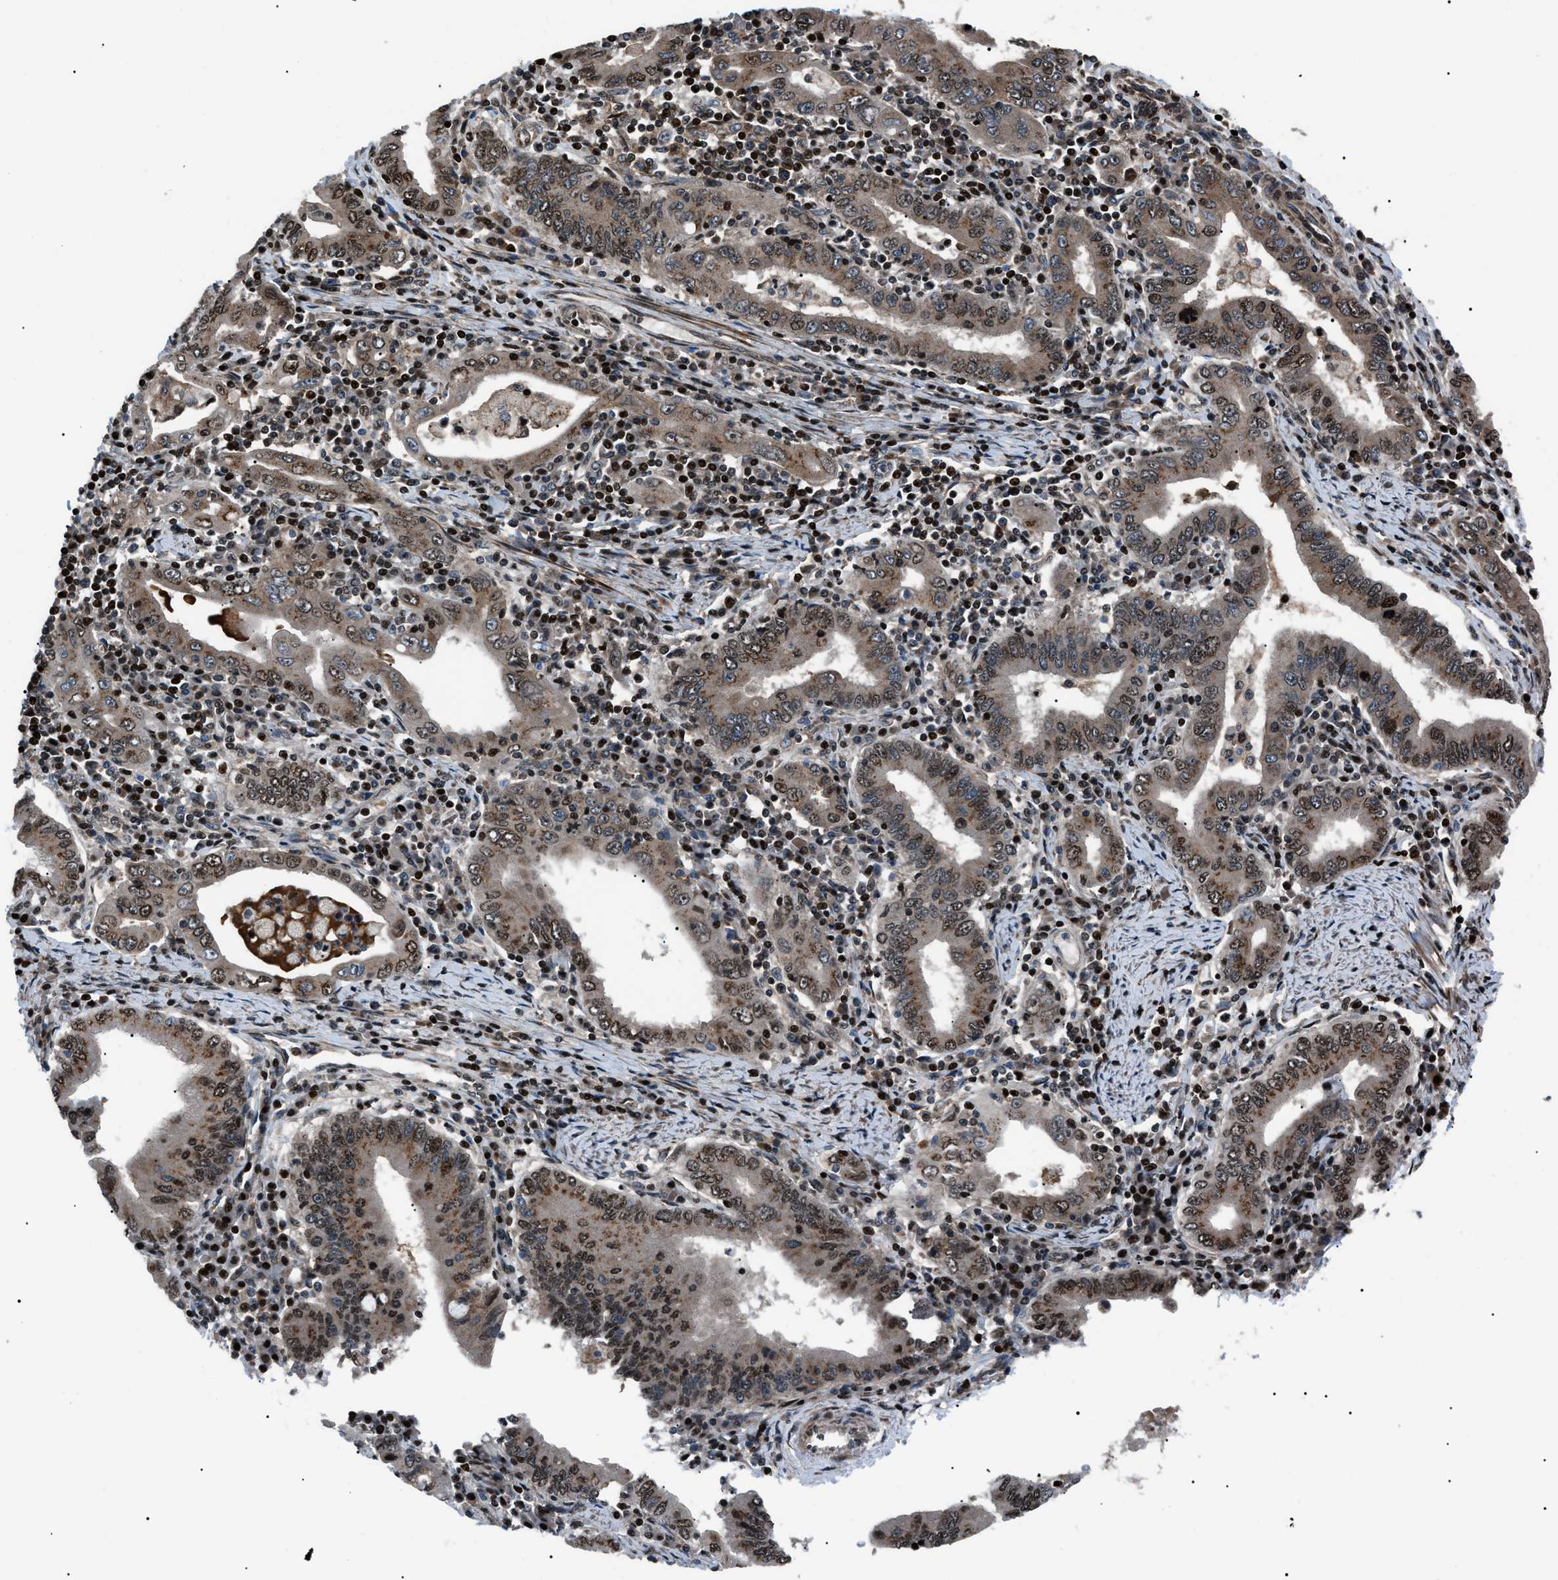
{"staining": {"intensity": "moderate", "quantity": ">75%", "location": "cytoplasmic/membranous,nuclear"}, "tissue": "stomach cancer", "cell_type": "Tumor cells", "image_type": "cancer", "snomed": [{"axis": "morphology", "description": "Normal tissue, NOS"}, {"axis": "morphology", "description": "Adenocarcinoma, NOS"}, {"axis": "topography", "description": "Esophagus"}, {"axis": "topography", "description": "Stomach, upper"}, {"axis": "topography", "description": "Peripheral nerve tissue"}], "caption": "Protein expression by immunohistochemistry (IHC) displays moderate cytoplasmic/membranous and nuclear expression in approximately >75% of tumor cells in adenocarcinoma (stomach). The staining was performed using DAB to visualize the protein expression in brown, while the nuclei were stained in blue with hematoxylin (Magnification: 20x).", "gene": "PRKX", "patient": {"sex": "male", "age": 62}}